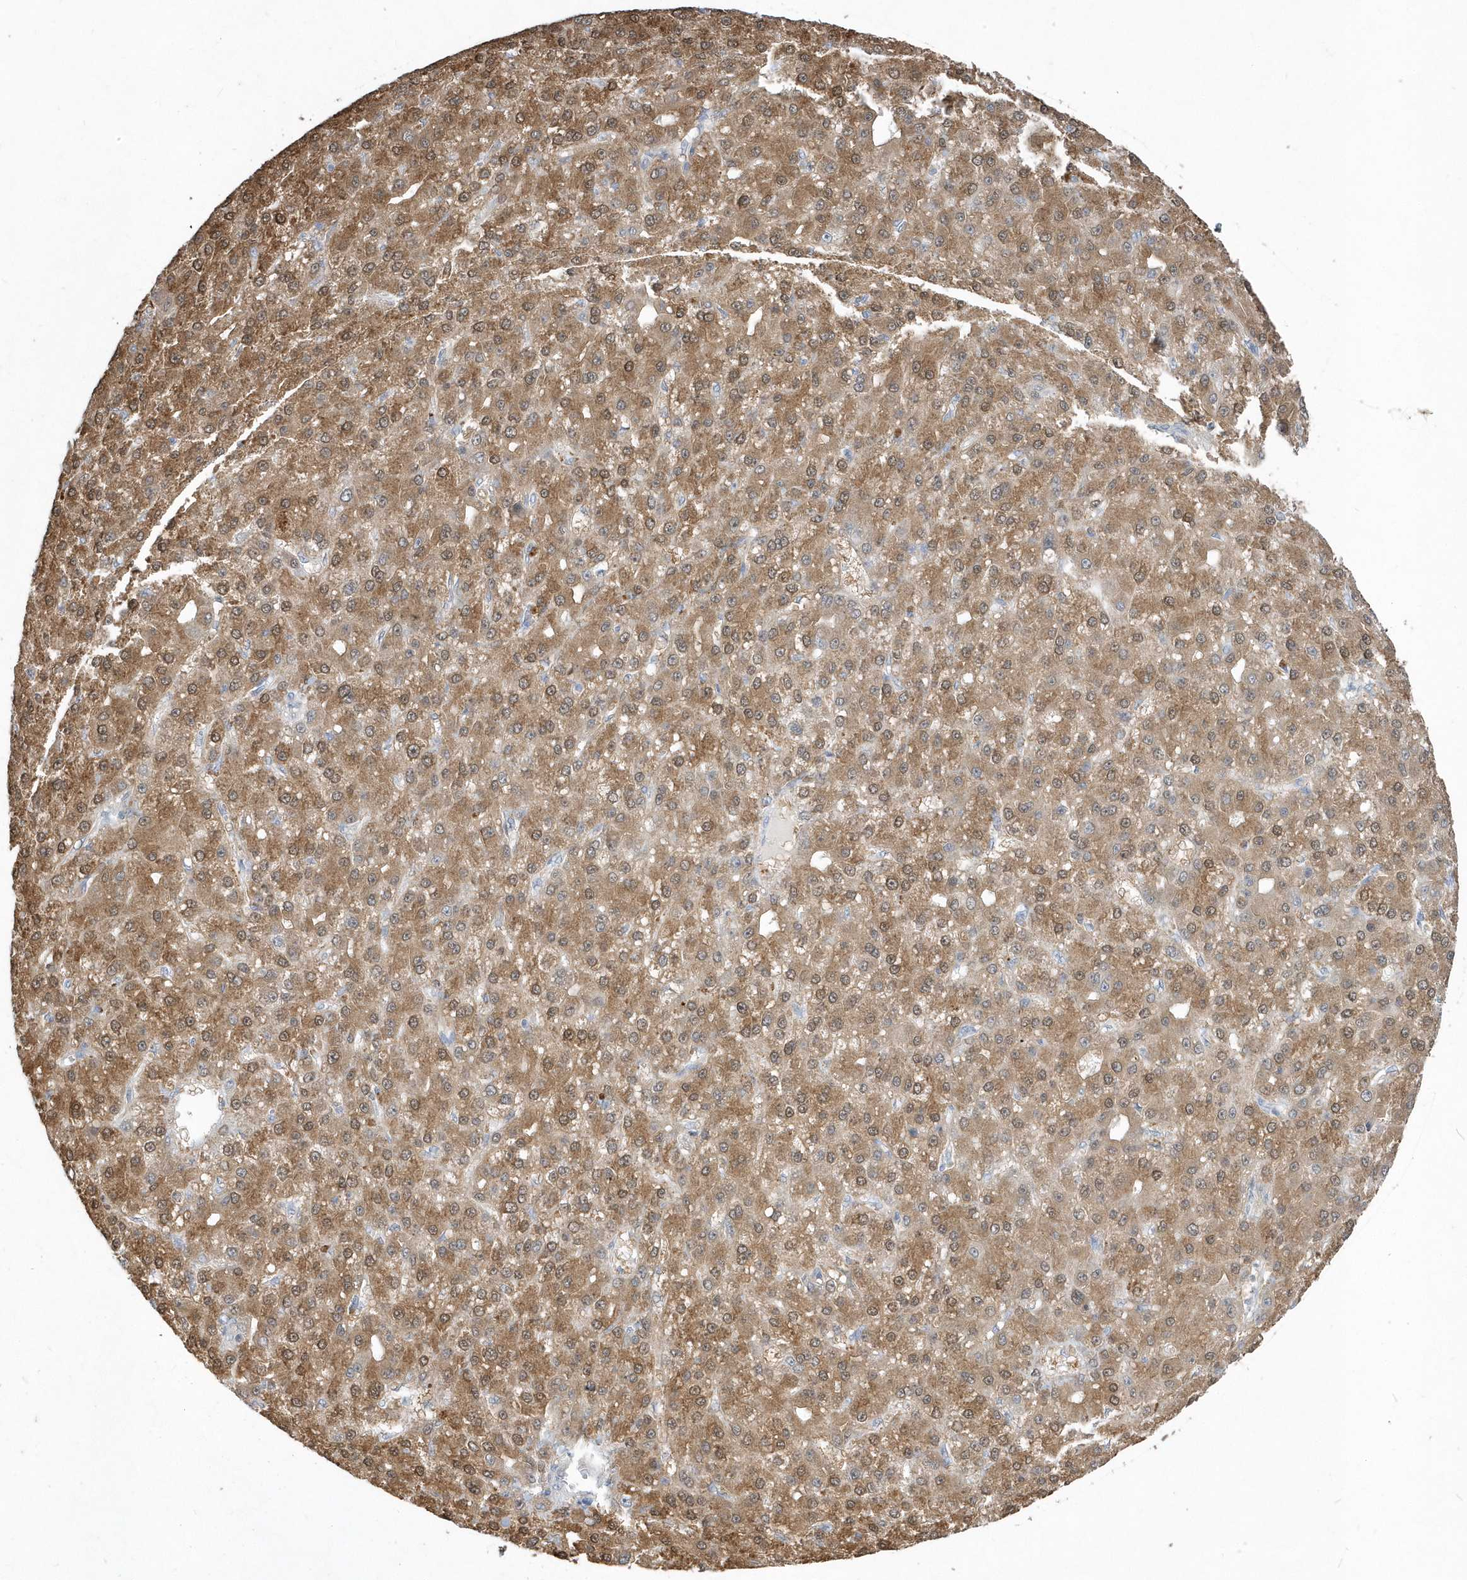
{"staining": {"intensity": "strong", "quantity": ">75%", "location": "cytoplasmic/membranous"}, "tissue": "liver cancer", "cell_type": "Tumor cells", "image_type": "cancer", "snomed": [{"axis": "morphology", "description": "Carcinoma, Hepatocellular, NOS"}, {"axis": "topography", "description": "Liver"}], "caption": "A high-resolution histopathology image shows IHC staining of liver cancer, which reveals strong cytoplasmic/membranous staining in about >75% of tumor cells.", "gene": "AKR7A2", "patient": {"sex": "male", "age": 67}}